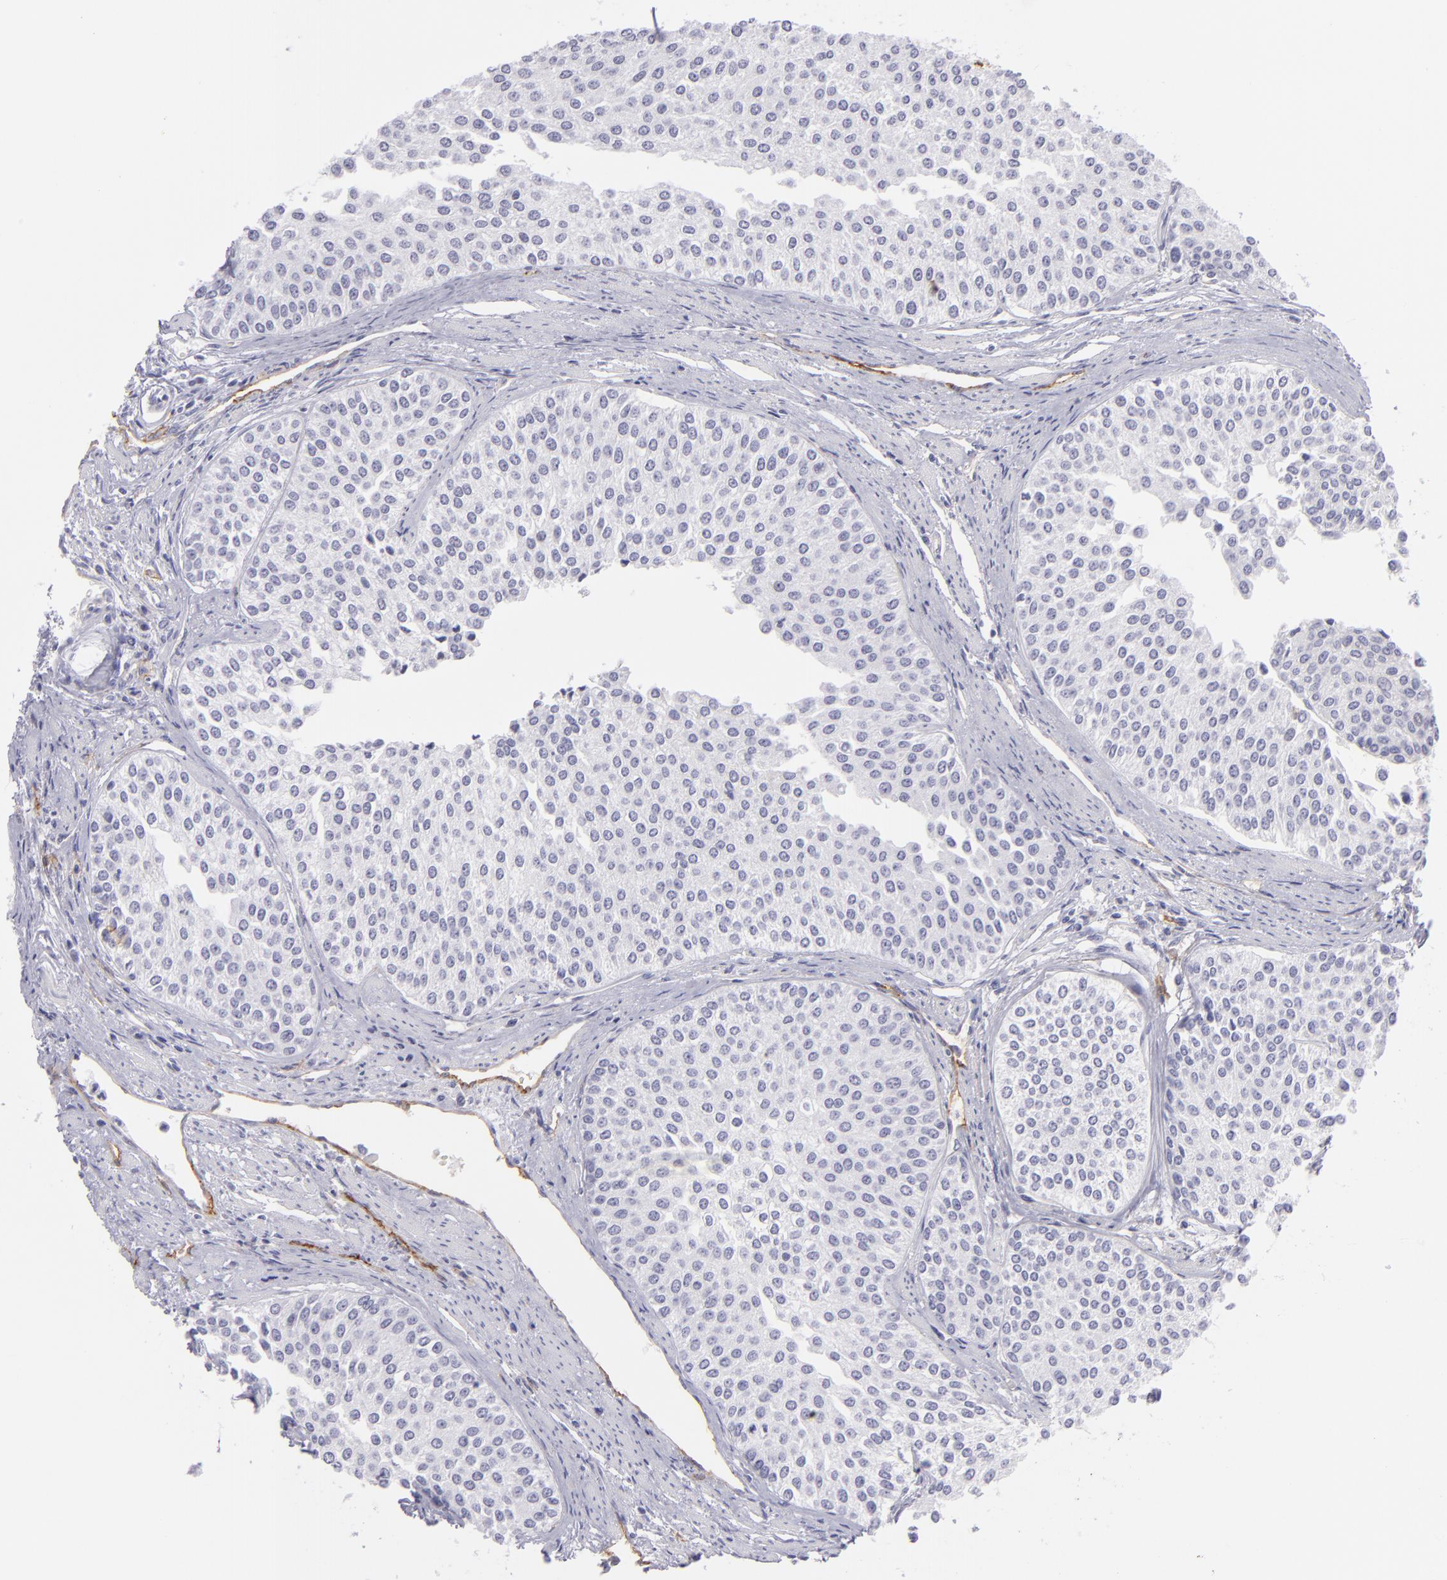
{"staining": {"intensity": "negative", "quantity": "none", "location": "none"}, "tissue": "urothelial cancer", "cell_type": "Tumor cells", "image_type": "cancer", "snomed": [{"axis": "morphology", "description": "Urothelial carcinoma, Low grade"}, {"axis": "topography", "description": "Urinary bladder"}], "caption": "Tumor cells are negative for protein expression in human urothelial cancer. (Brightfield microscopy of DAB (3,3'-diaminobenzidine) IHC at high magnification).", "gene": "THBD", "patient": {"sex": "female", "age": 73}}